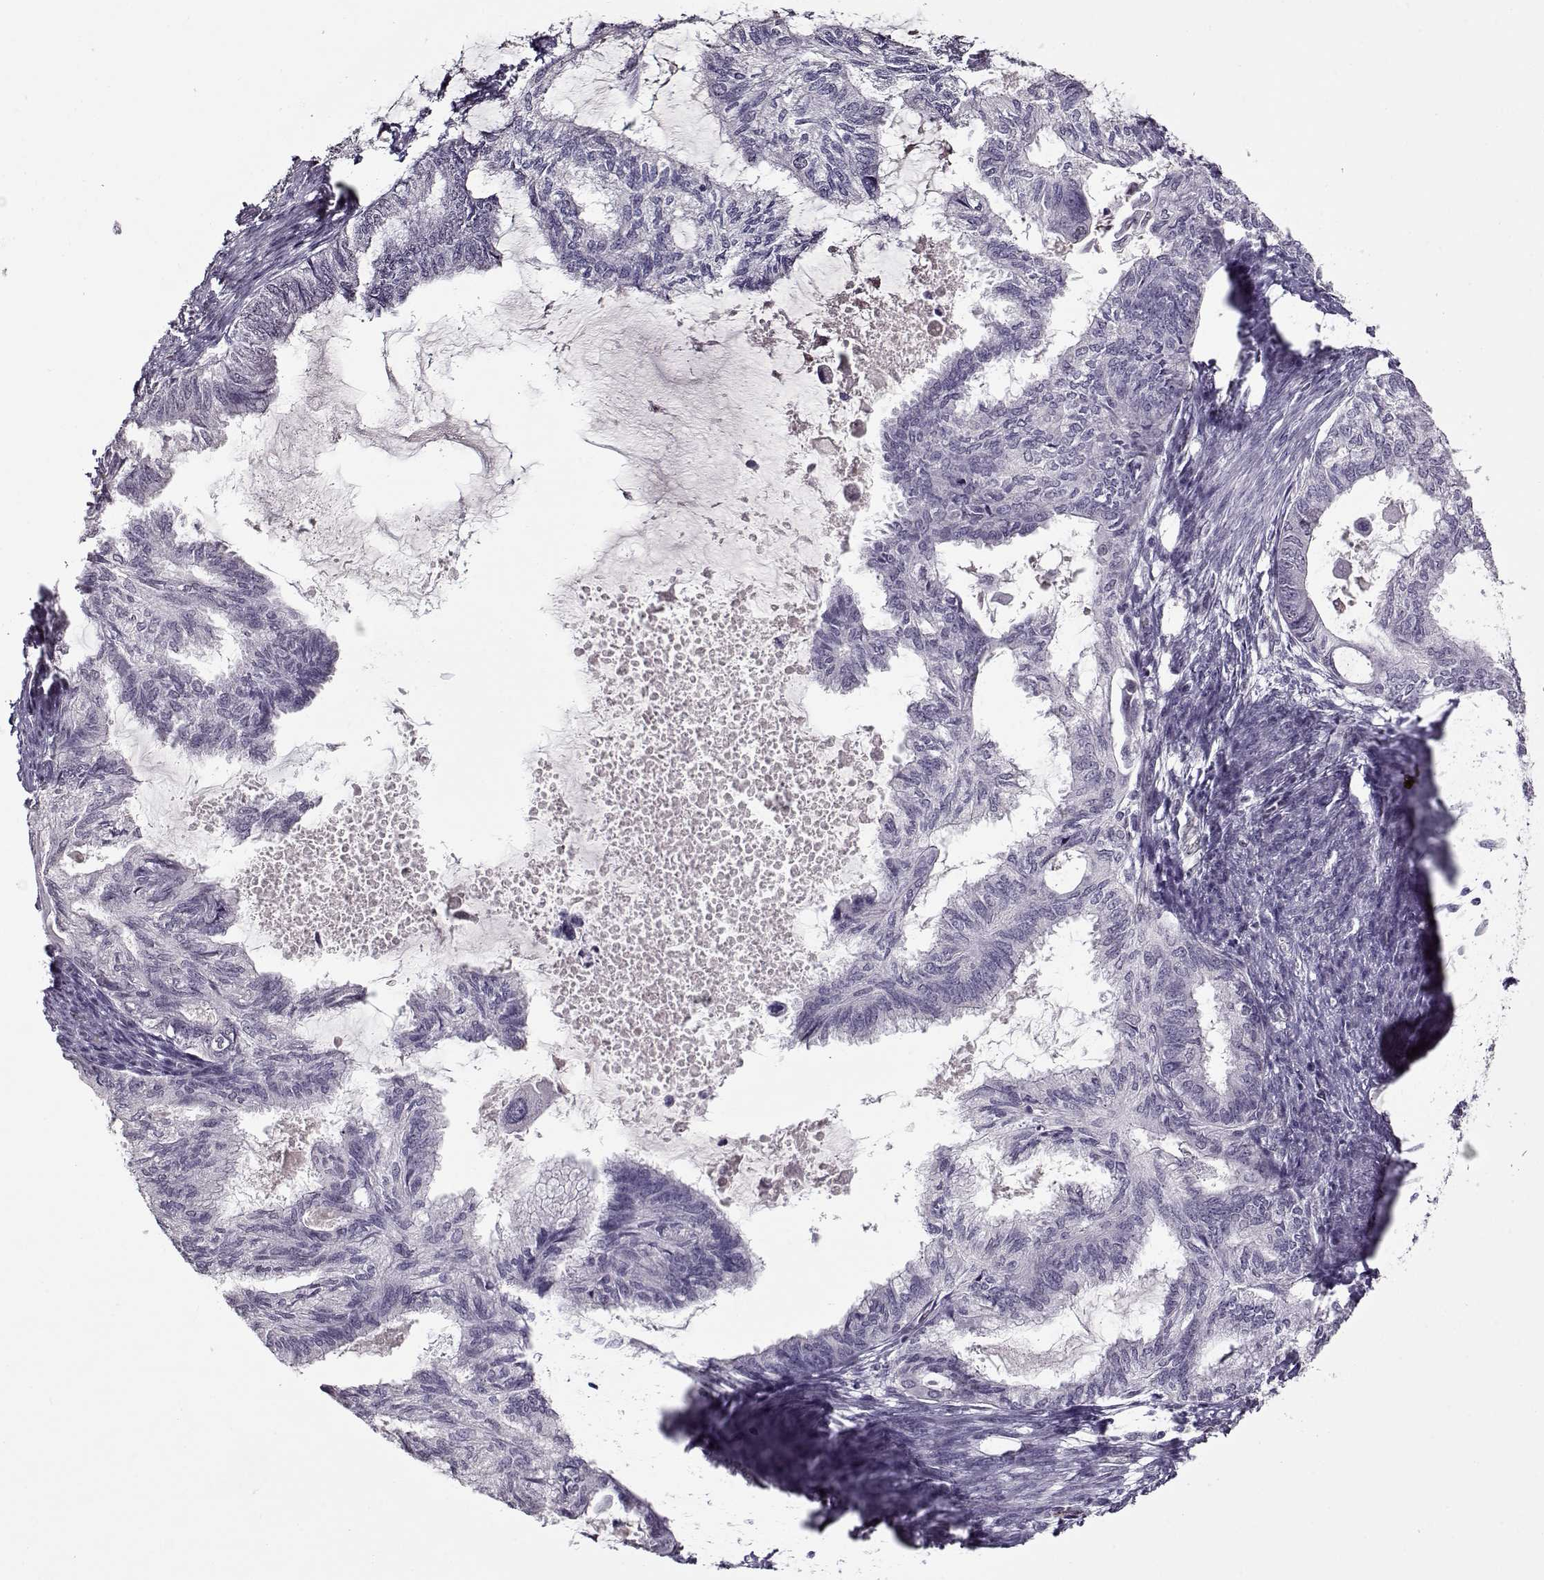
{"staining": {"intensity": "negative", "quantity": "none", "location": "none"}, "tissue": "endometrial cancer", "cell_type": "Tumor cells", "image_type": "cancer", "snomed": [{"axis": "morphology", "description": "Adenocarcinoma, NOS"}, {"axis": "topography", "description": "Endometrium"}], "caption": "The photomicrograph exhibits no staining of tumor cells in endometrial cancer.", "gene": "PRMT8", "patient": {"sex": "female", "age": 86}}